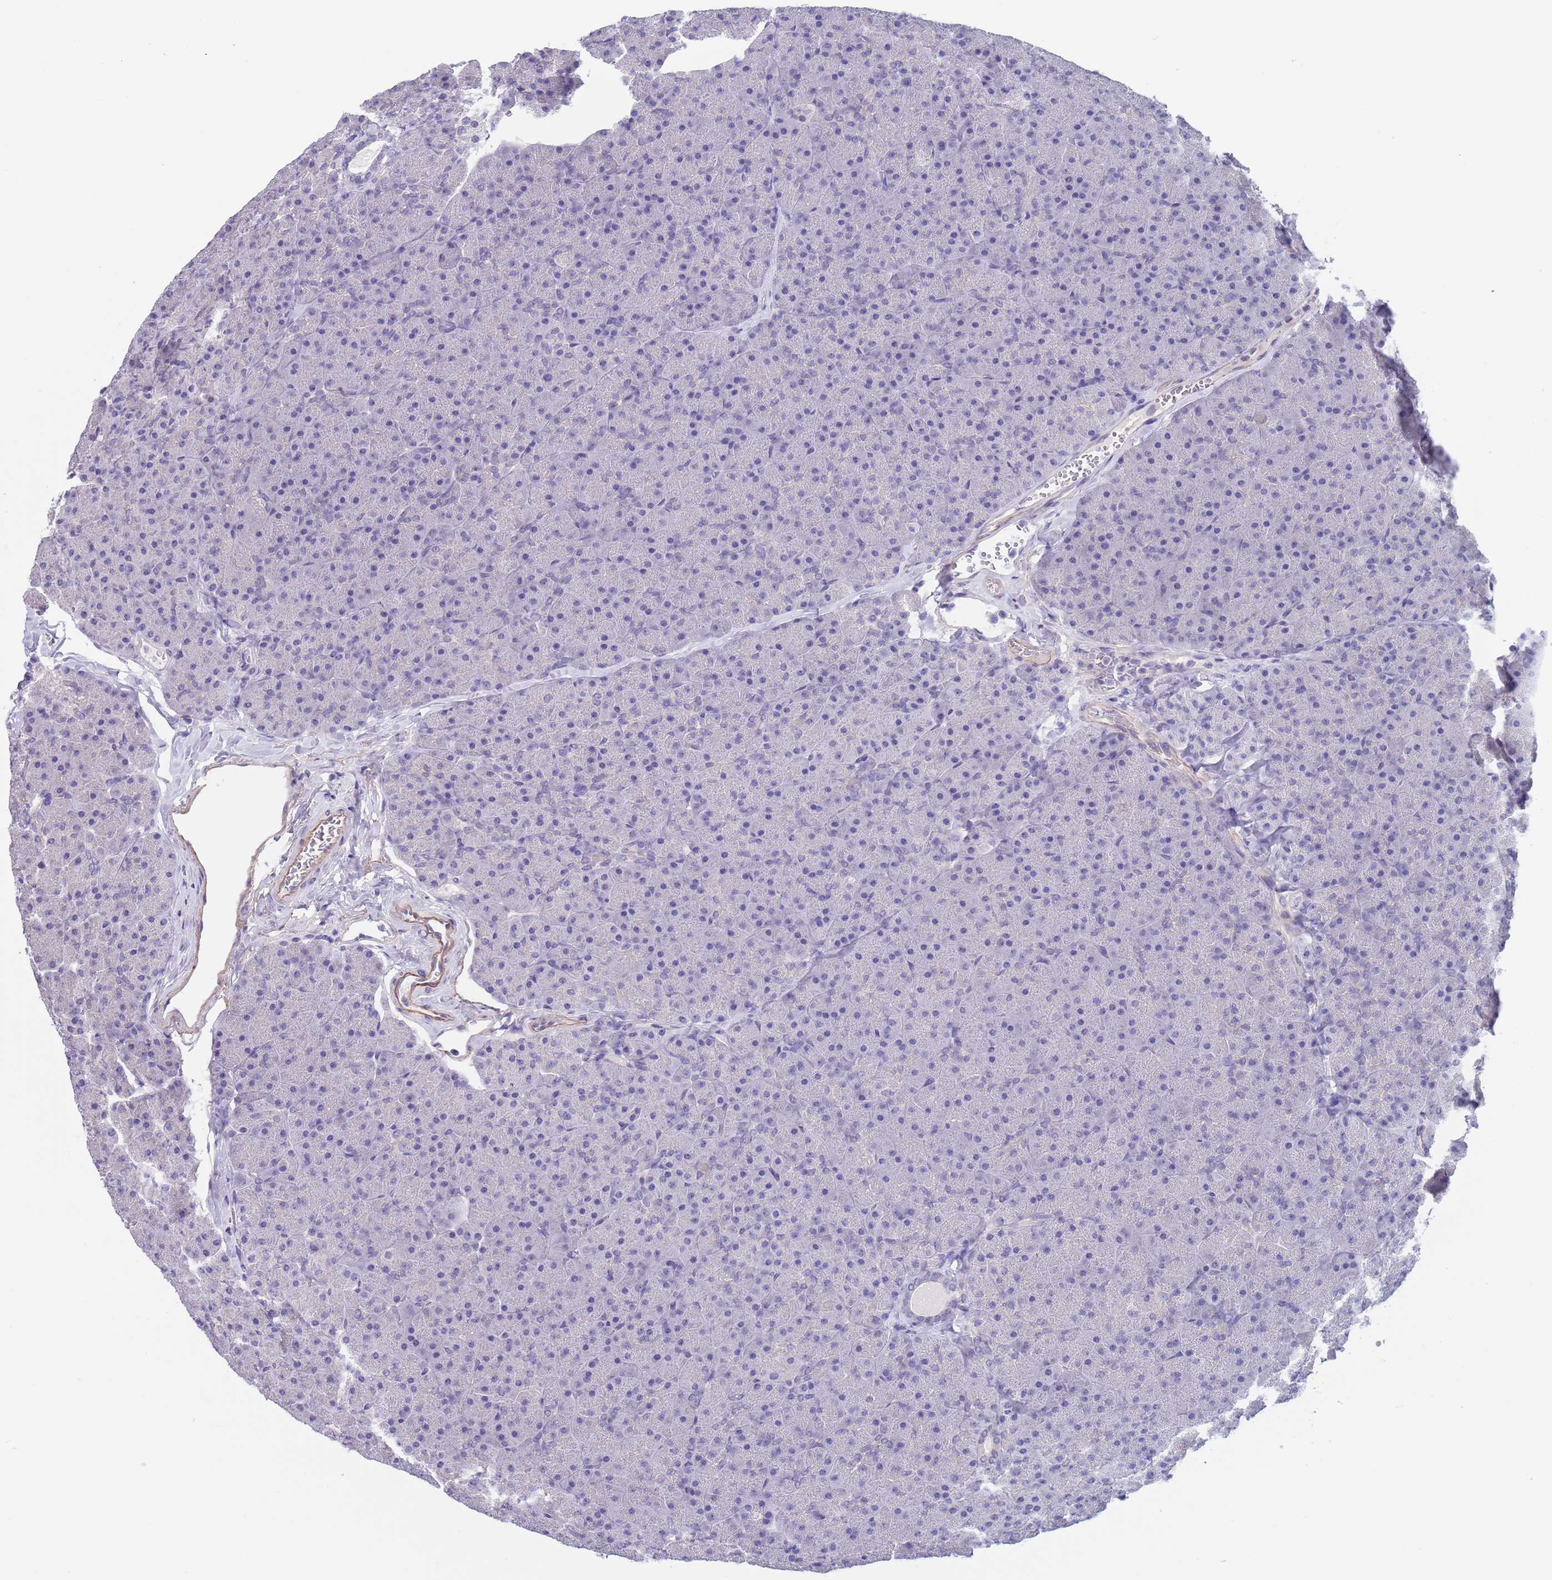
{"staining": {"intensity": "negative", "quantity": "none", "location": "none"}, "tissue": "pancreas", "cell_type": "Exocrine glandular cells", "image_type": "normal", "snomed": [{"axis": "morphology", "description": "Normal tissue, NOS"}, {"axis": "topography", "description": "Pancreas"}], "caption": "High magnification brightfield microscopy of normal pancreas stained with DAB (brown) and counterstained with hematoxylin (blue): exocrine glandular cells show no significant staining. (Immunohistochemistry (ihc), brightfield microscopy, high magnification).", "gene": "RNF169", "patient": {"sex": "male", "age": 36}}